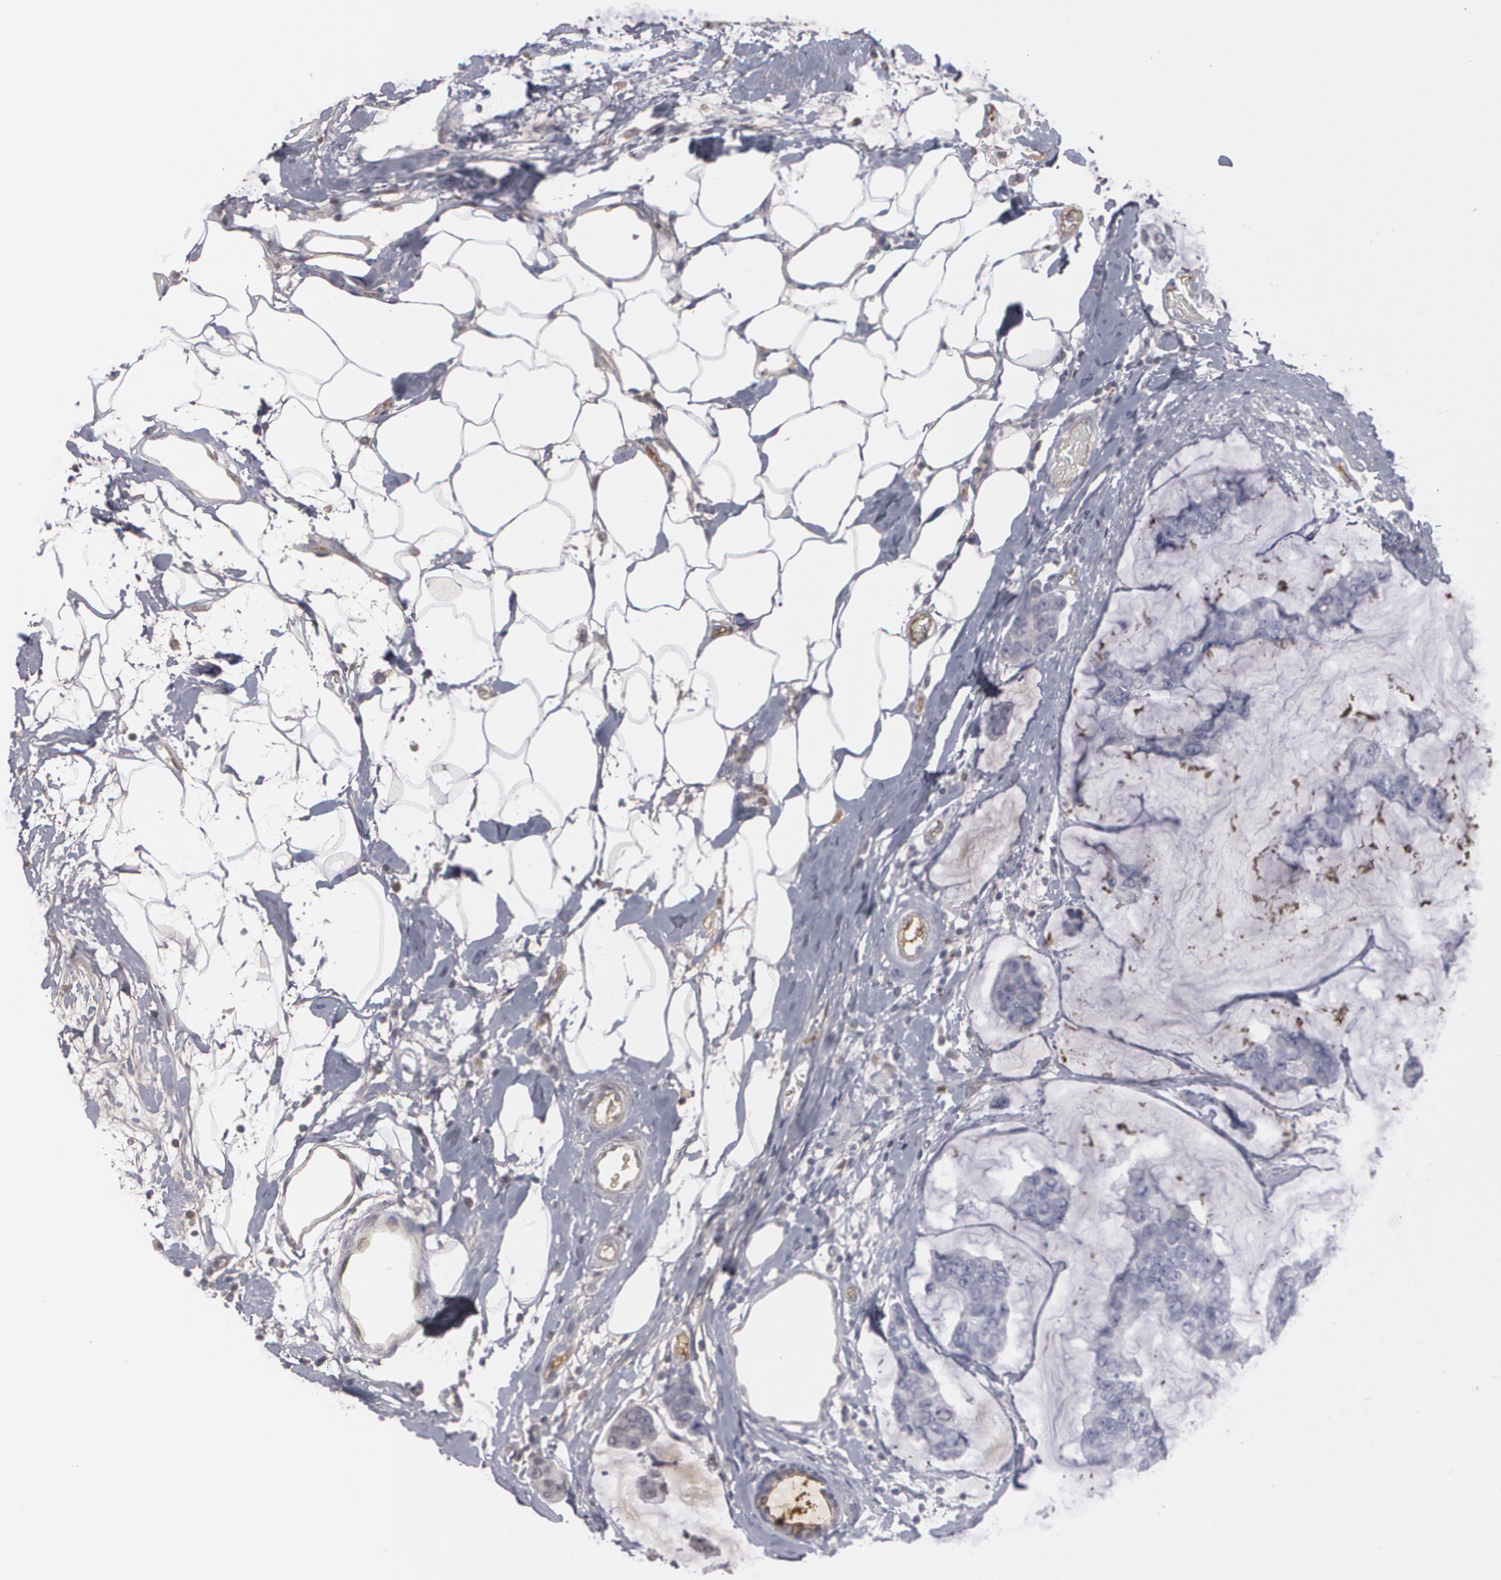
{"staining": {"intensity": "negative", "quantity": "none", "location": "none"}, "tissue": "breast cancer", "cell_type": "Tumor cells", "image_type": "cancer", "snomed": [{"axis": "morphology", "description": "Normal tissue, NOS"}, {"axis": "morphology", "description": "Duct carcinoma"}, {"axis": "topography", "description": "Breast"}], "caption": "Breast cancer was stained to show a protein in brown. There is no significant staining in tumor cells.", "gene": "LRG1", "patient": {"sex": "female", "age": 50}}